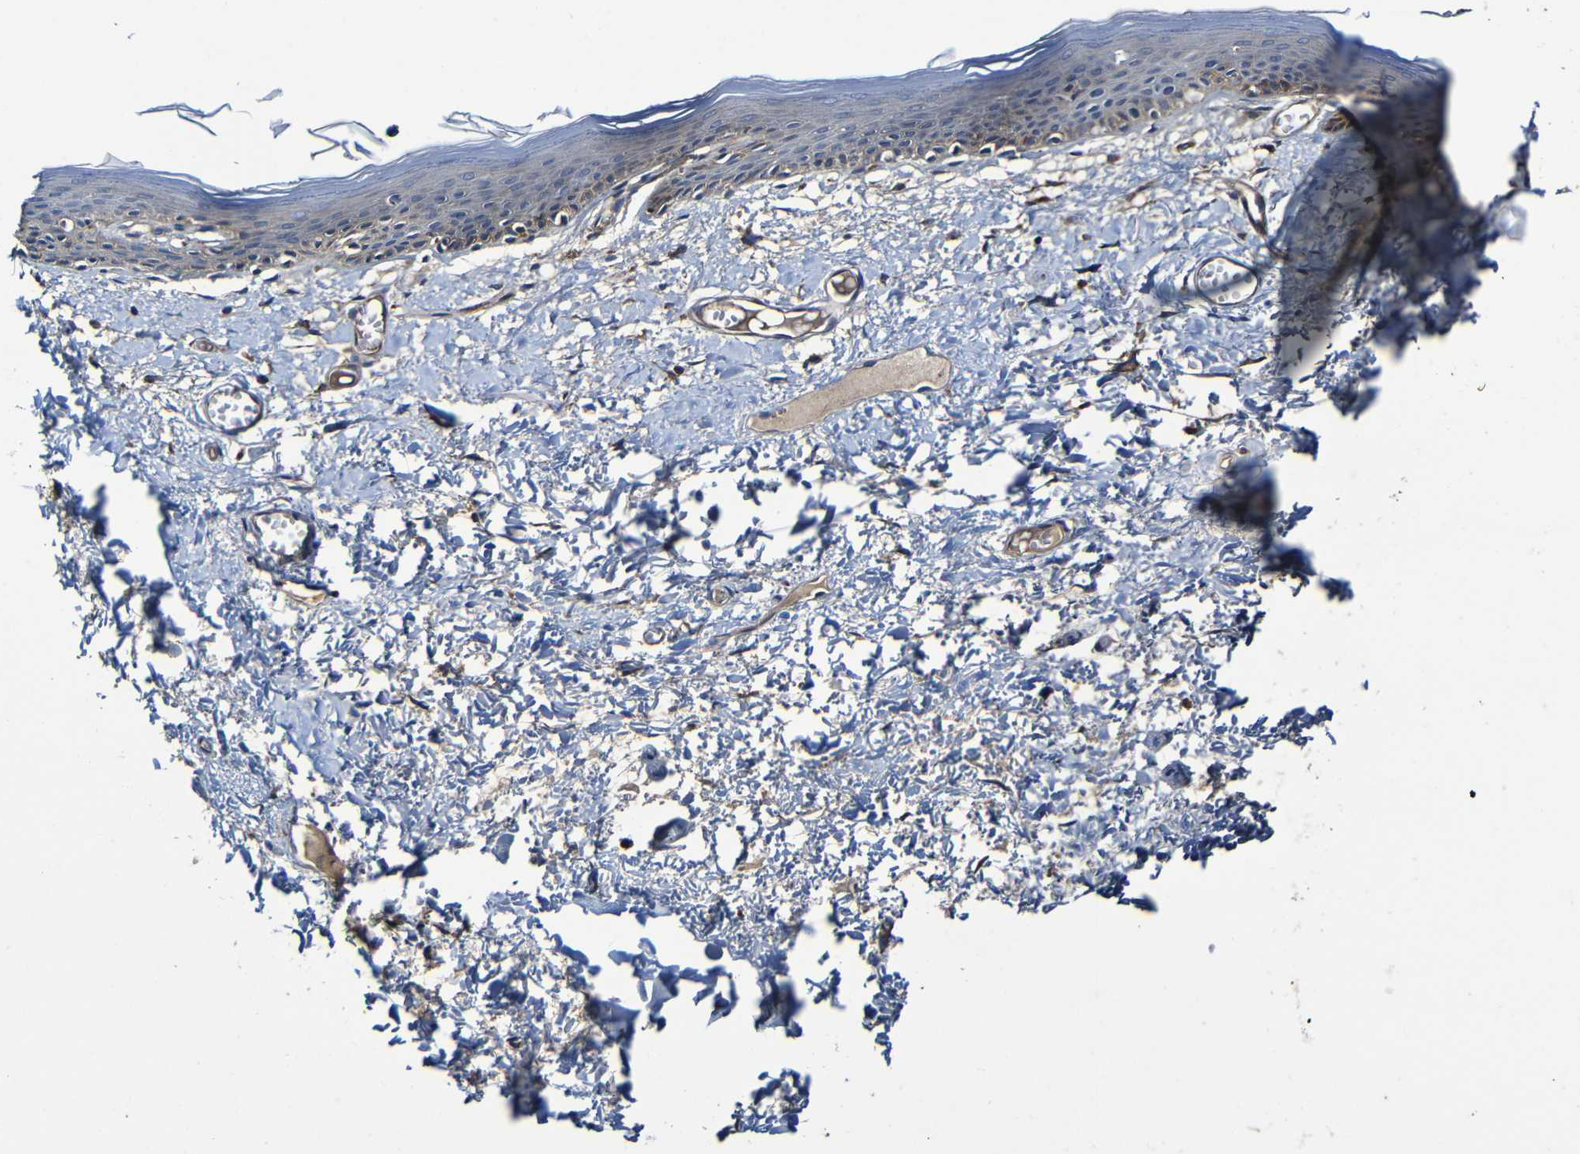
{"staining": {"intensity": "weak", "quantity": "<25%", "location": "cytoplasmic/membranous"}, "tissue": "skin", "cell_type": "Epidermal cells", "image_type": "normal", "snomed": [{"axis": "morphology", "description": "Normal tissue, NOS"}, {"axis": "topography", "description": "Vulva"}], "caption": "There is no significant staining in epidermal cells of skin.", "gene": "ADAM15", "patient": {"sex": "female", "age": 54}}